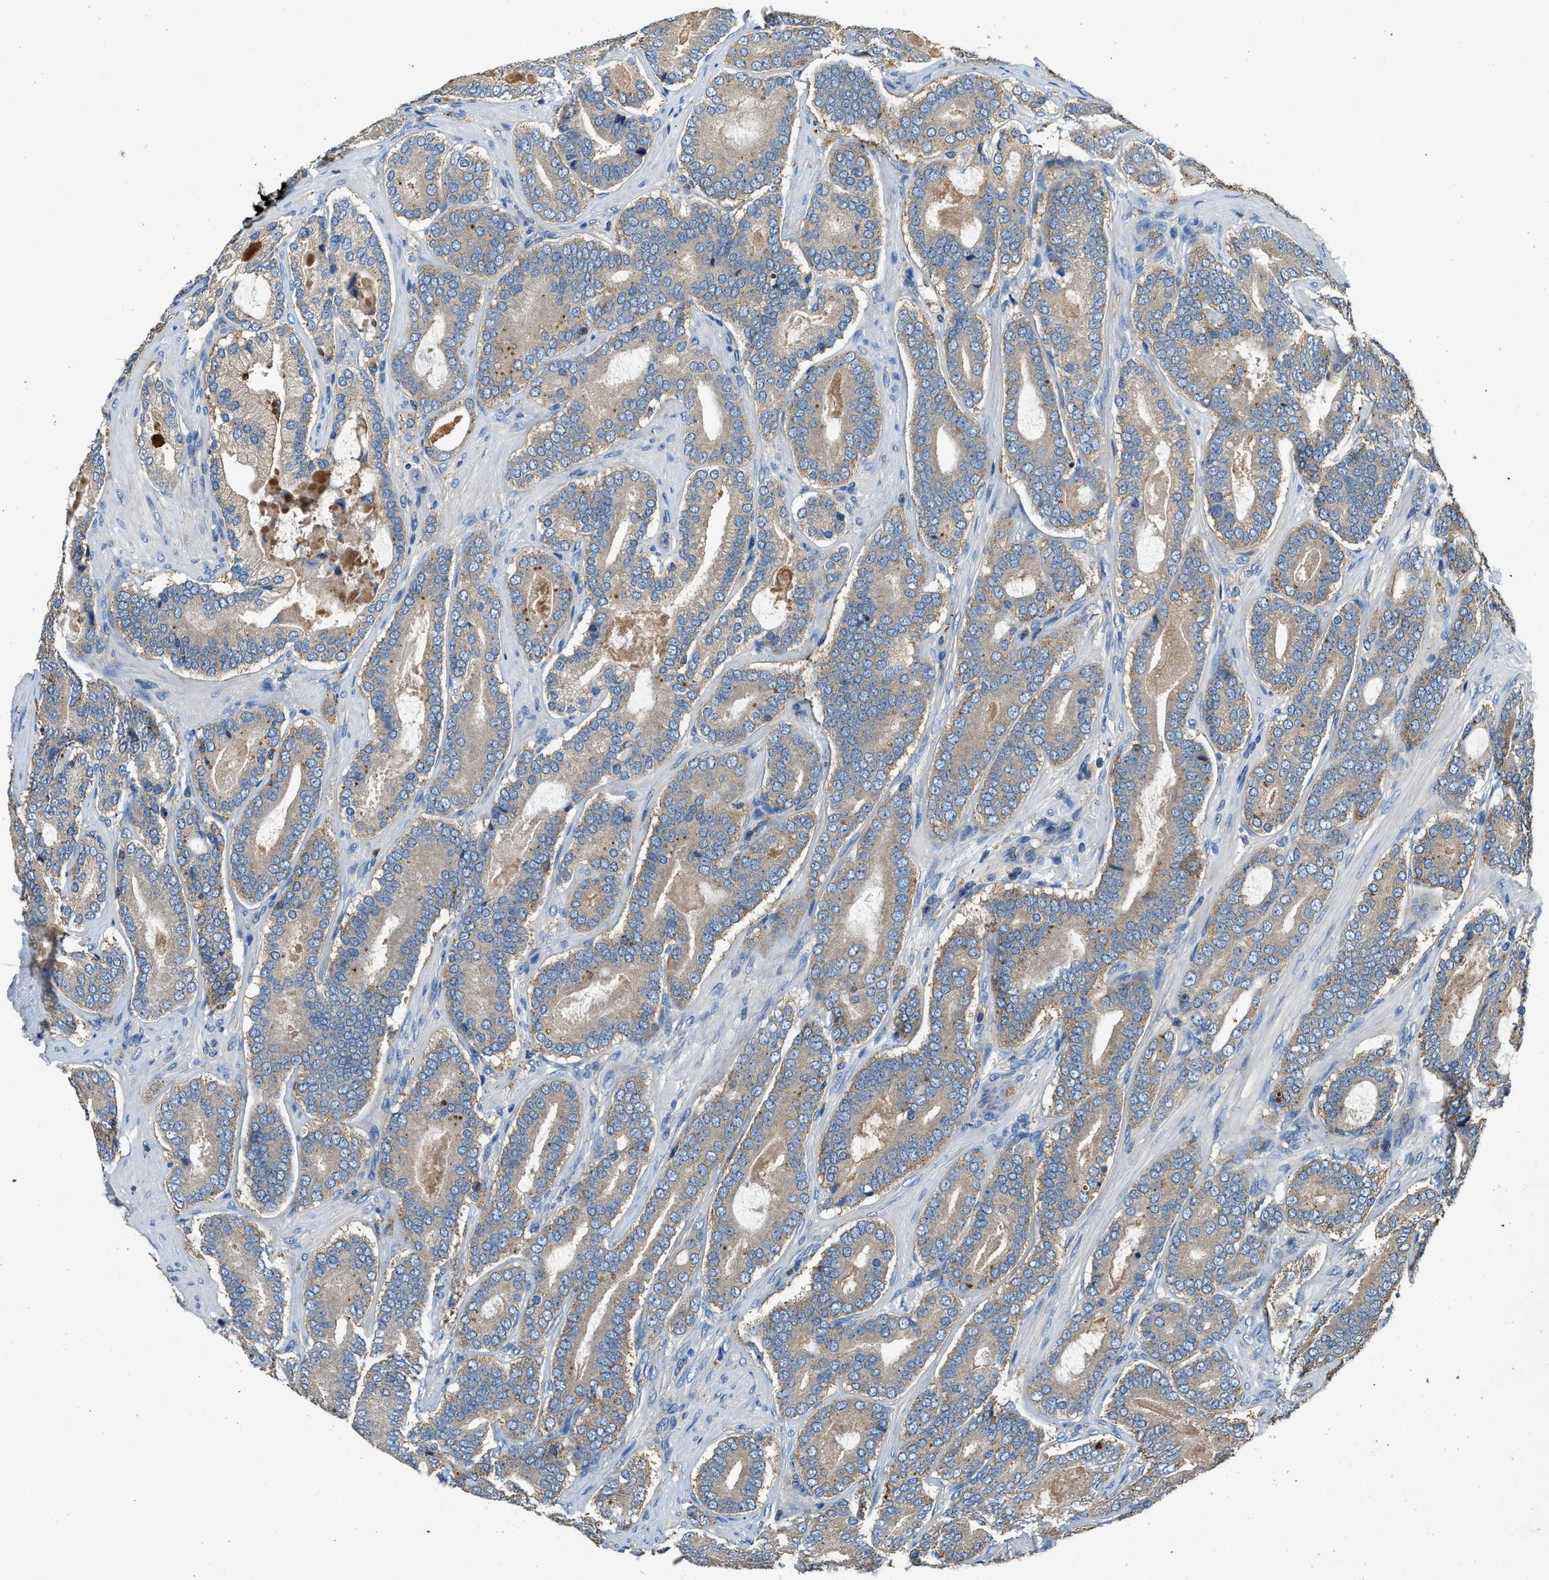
{"staining": {"intensity": "weak", "quantity": "25%-75%", "location": "cytoplasmic/membranous"}, "tissue": "prostate cancer", "cell_type": "Tumor cells", "image_type": "cancer", "snomed": [{"axis": "morphology", "description": "Adenocarcinoma, High grade"}, {"axis": "topography", "description": "Prostate"}], "caption": "Prostate cancer (high-grade adenocarcinoma) stained for a protein reveals weak cytoplasmic/membranous positivity in tumor cells.", "gene": "BLOC1S1", "patient": {"sex": "male", "age": 60}}